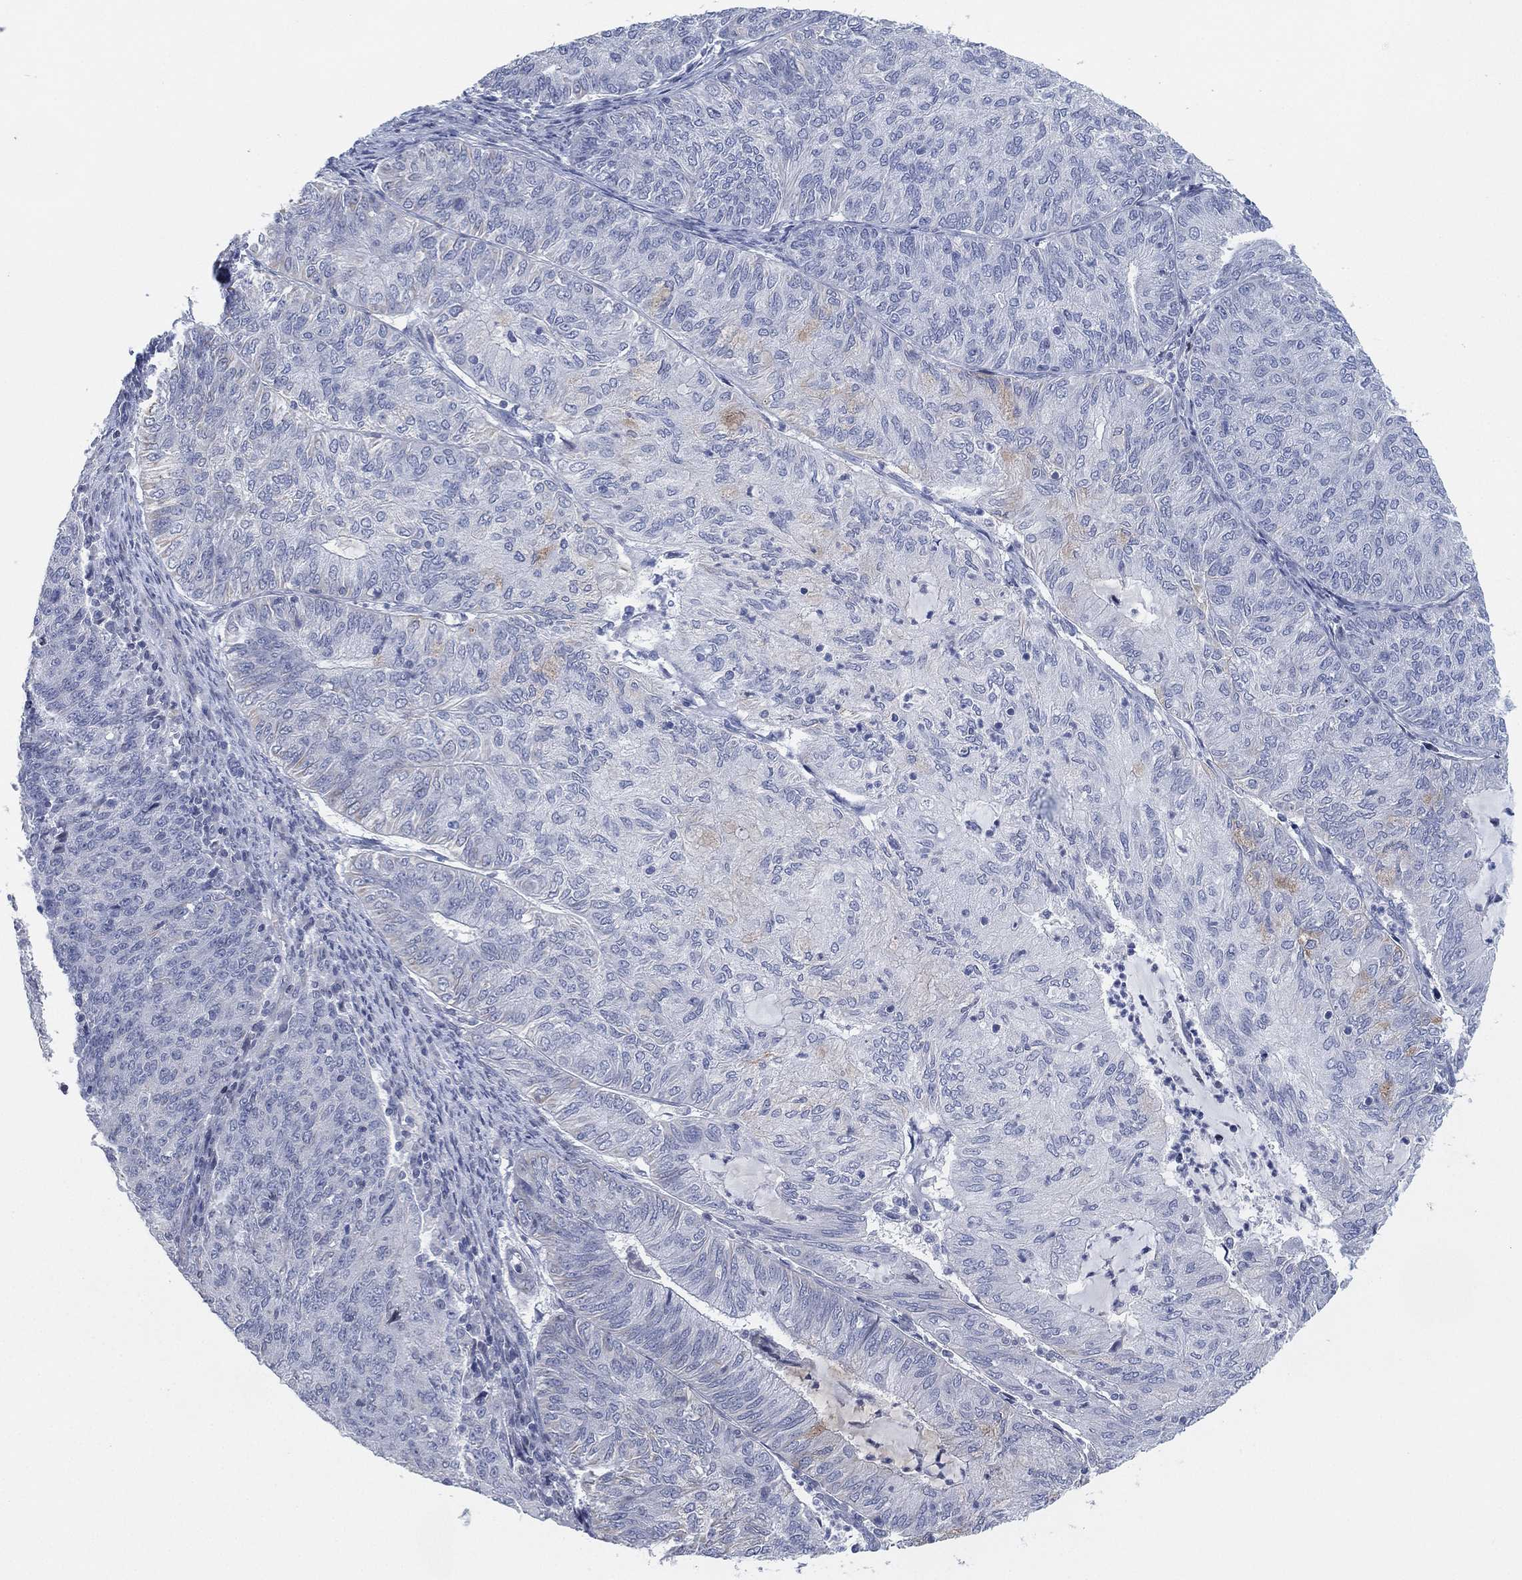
{"staining": {"intensity": "negative", "quantity": "none", "location": "none"}, "tissue": "endometrial cancer", "cell_type": "Tumor cells", "image_type": "cancer", "snomed": [{"axis": "morphology", "description": "Adenocarcinoma, NOS"}, {"axis": "topography", "description": "Endometrium"}], "caption": "Immunohistochemical staining of endometrial cancer demonstrates no significant positivity in tumor cells. (Immunohistochemistry (ihc), brightfield microscopy, high magnification).", "gene": "CFTR", "patient": {"sex": "female", "age": 82}}